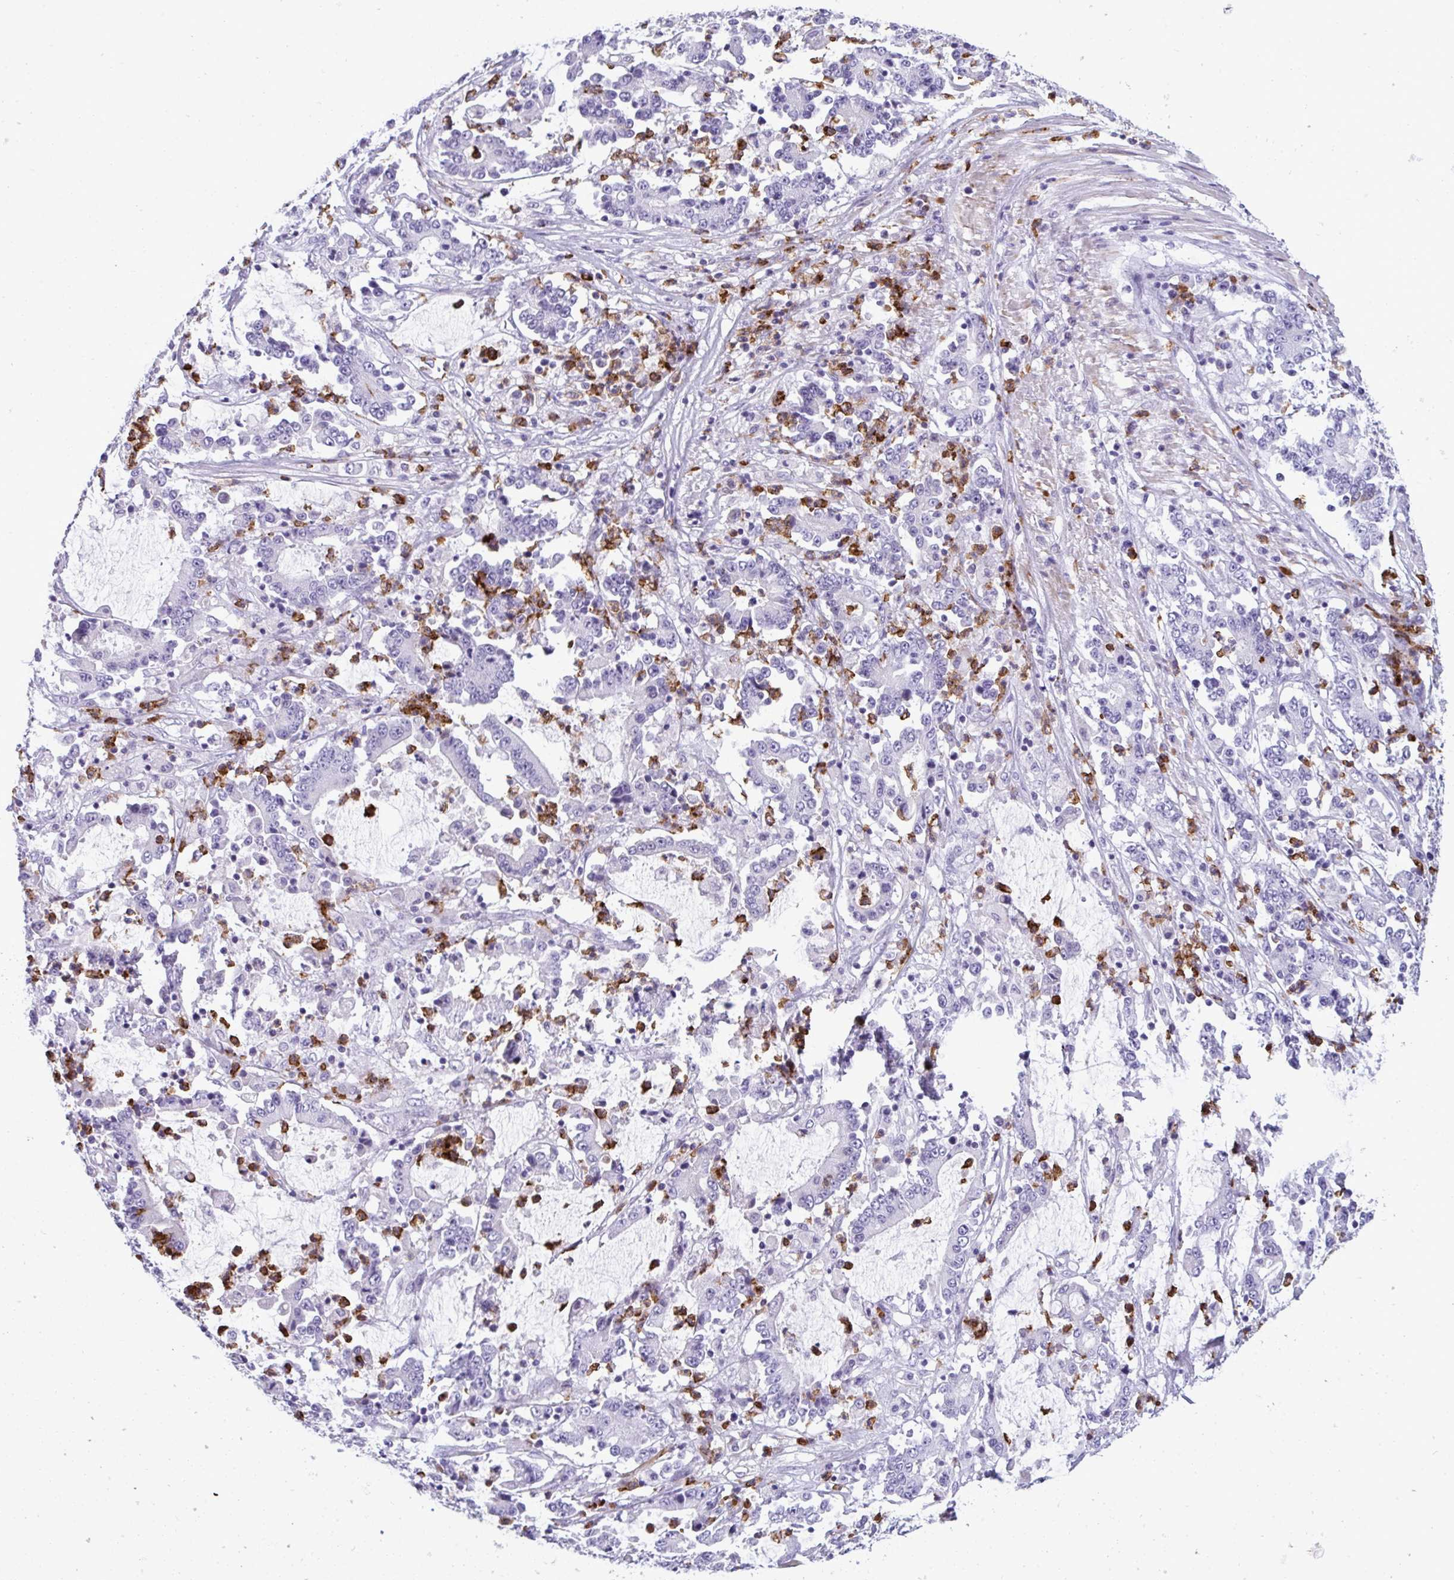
{"staining": {"intensity": "negative", "quantity": "none", "location": "none"}, "tissue": "stomach cancer", "cell_type": "Tumor cells", "image_type": "cancer", "snomed": [{"axis": "morphology", "description": "Adenocarcinoma, NOS"}, {"axis": "topography", "description": "Stomach, upper"}], "caption": "Immunohistochemistry histopathology image of stomach cancer (adenocarcinoma) stained for a protein (brown), which demonstrates no expression in tumor cells. (DAB immunohistochemistry, high magnification).", "gene": "ARHGAP42", "patient": {"sex": "male", "age": 68}}